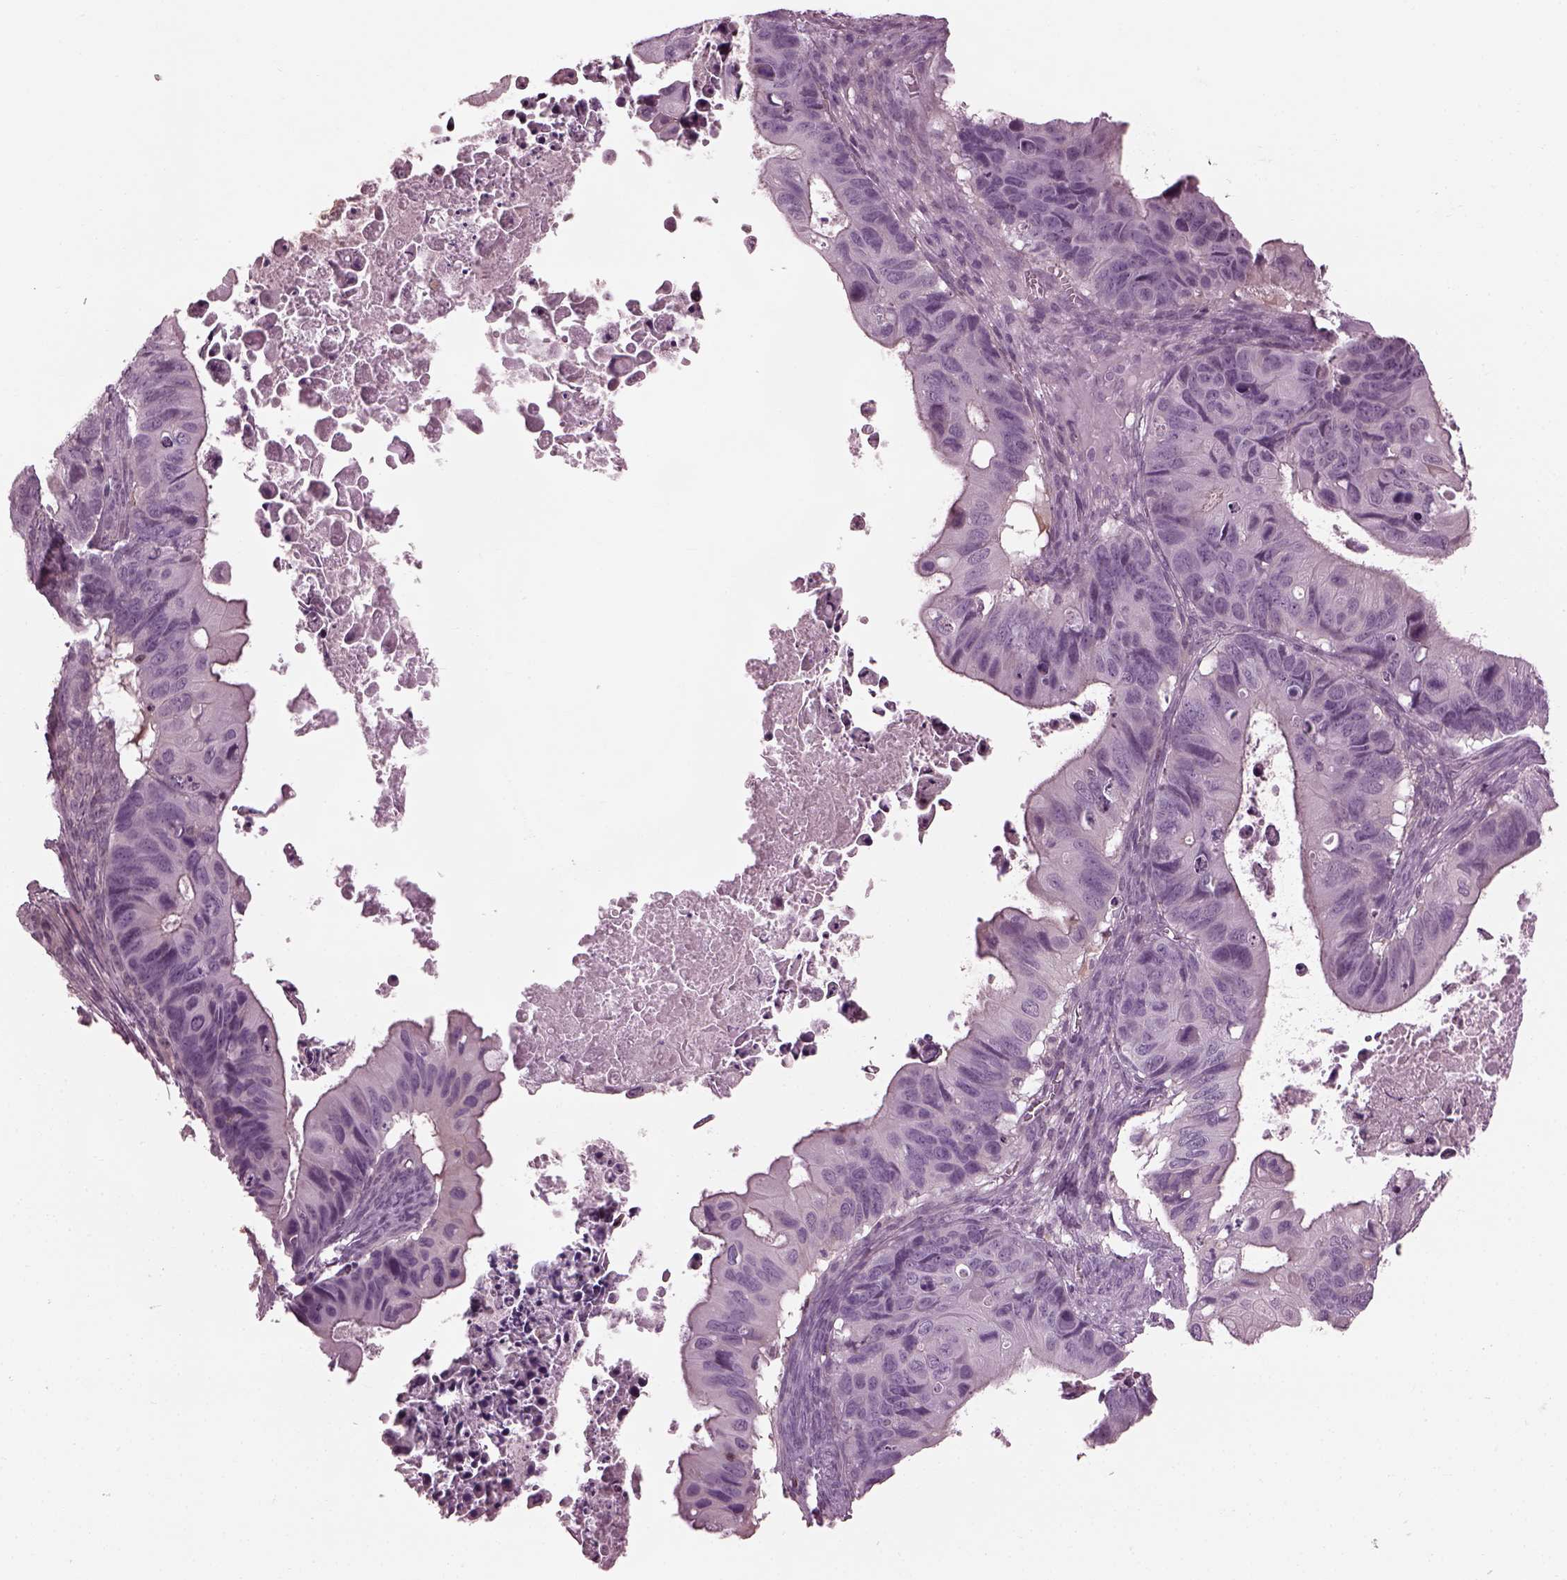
{"staining": {"intensity": "negative", "quantity": "none", "location": "none"}, "tissue": "ovarian cancer", "cell_type": "Tumor cells", "image_type": "cancer", "snomed": [{"axis": "morphology", "description": "Cystadenocarcinoma, mucinous, NOS"}, {"axis": "topography", "description": "Ovary"}], "caption": "A micrograph of mucinous cystadenocarcinoma (ovarian) stained for a protein displays no brown staining in tumor cells. (DAB IHC visualized using brightfield microscopy, high magnification).", "gene": "BFSP1", "patient": {"sex": "female", "age": 64}}